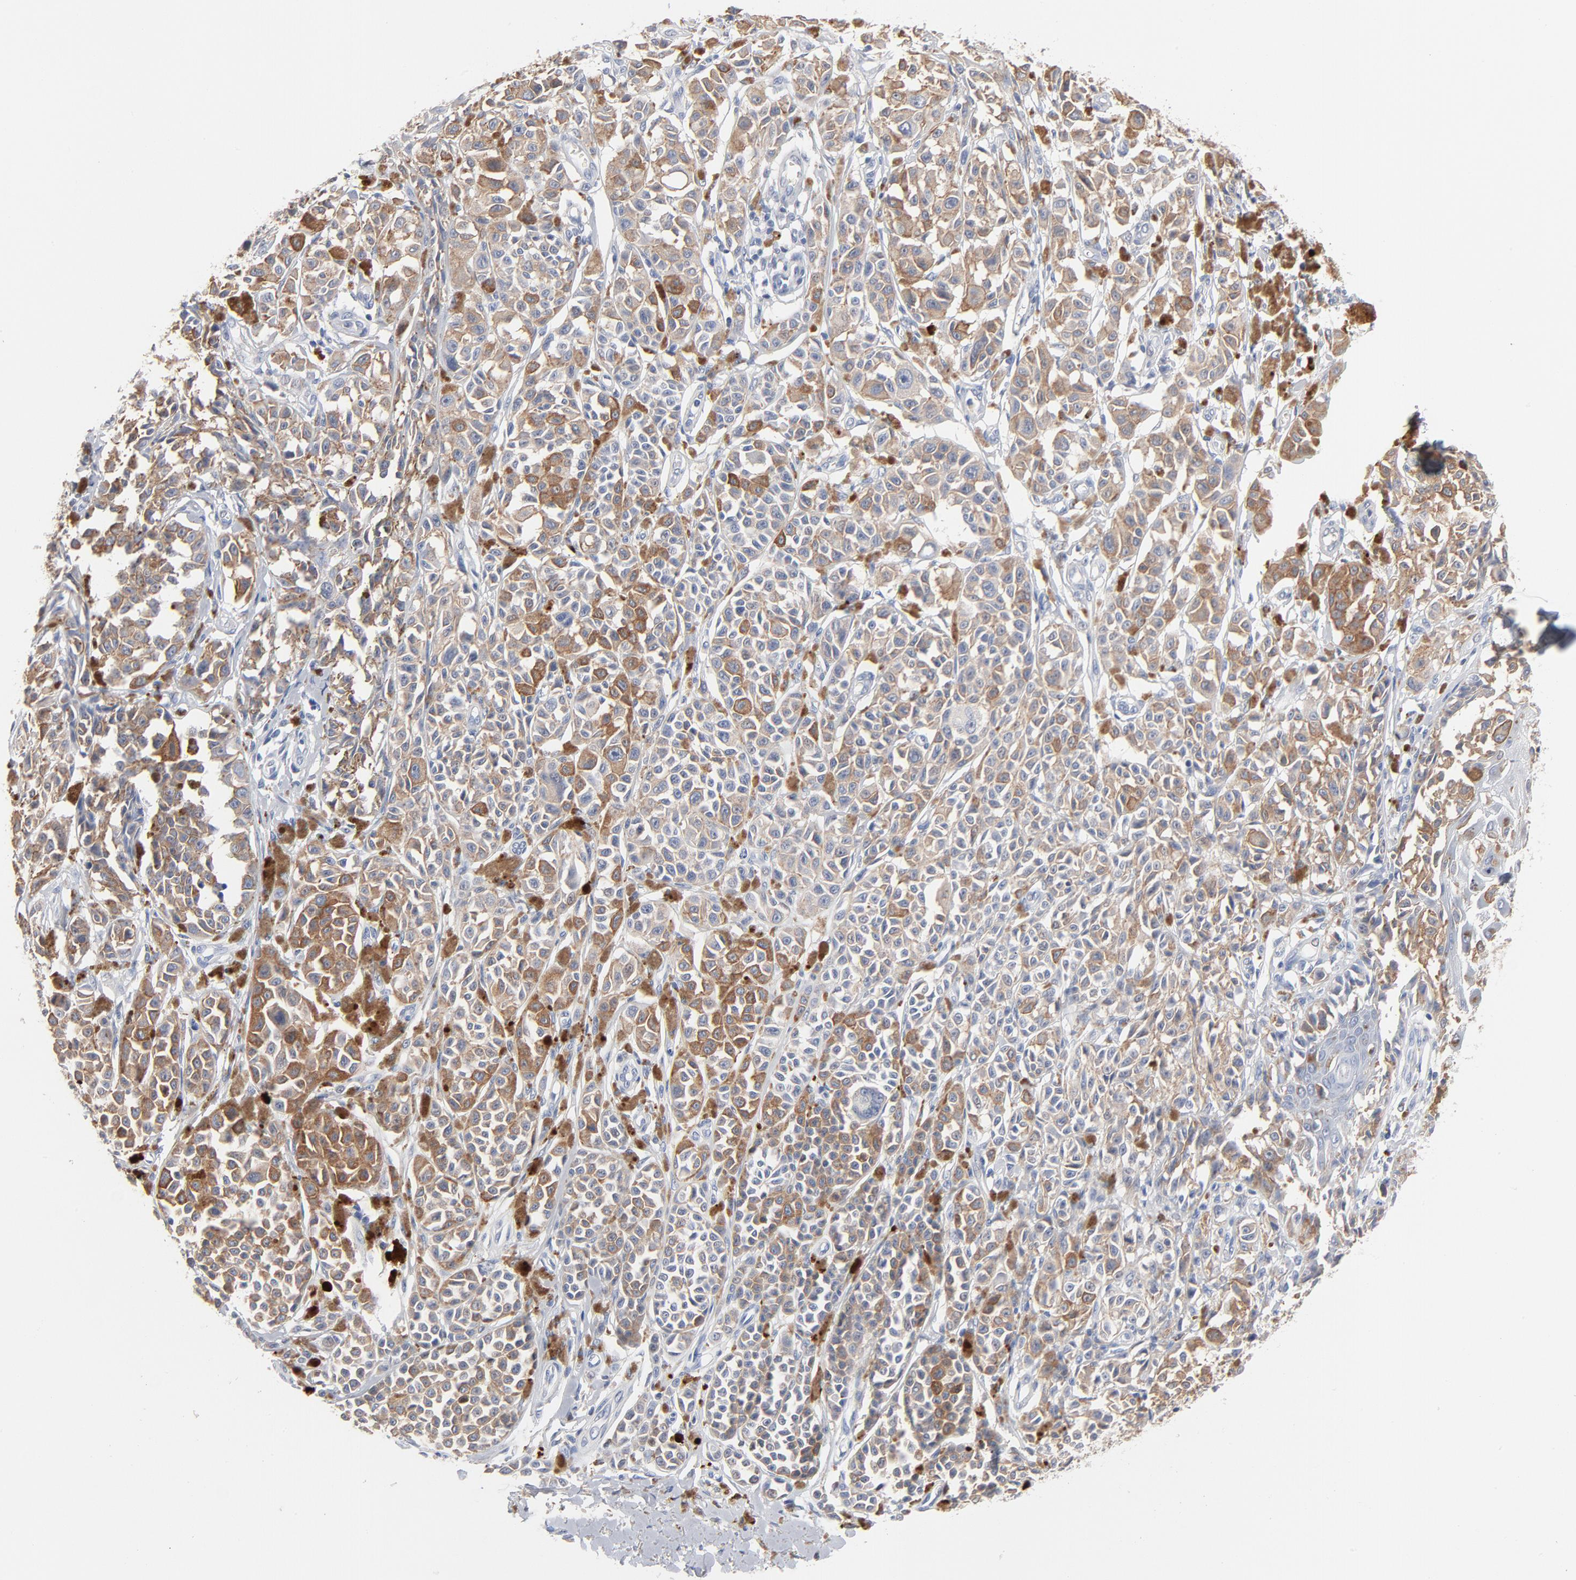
{"staining": {"intensity": "moderate", "quantity": "25%-75%", "location": "cytoplasmic/membranous"}, "tissue": "melanoma", "cell_type": "Tumor cells", "image_type": "cancer", "snomed": [{"axis": "morphology", "description": "Malignant melanoma, NOS"}, {"axis": "topography", "description": "Skin"}], "caption": "IHC micrograph of human melanoma stained for a protein (brown), which exhibits medium levels of moderate cytoplasmic/membranous expression in approximately 25%-75% of tumor cells.", "gene": "SERPINA4", "patient": {"sex": "female", "age": 38}}